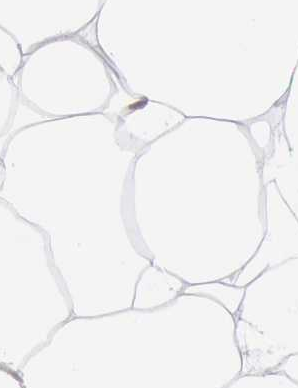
{"staining": {"intensity": "negative", "quantity": "none", "location": "none"}, "tissue": "adipose tissue", "cell_type": "Adipocytes", "image_type": "normal", "snomed": [{"axis": "morphology", "description": "Normal tissue, NOS"}, {"axis": "morphology", "description": "Duct carcinoma"}, {"axis": "topography", "description": "Breast"}, {"axis": "topography", "description": "Adipose tissue"}], "caption": "DAB immunohistochemical staining of unremarkable human adipose tissue displays no significant staining in adipocytes. (DAB immunohistochemistry visualized using brightfield microscopy, high magnification).", "gene": "MYH6", "patient": {"sex": "female", "age": 37}}